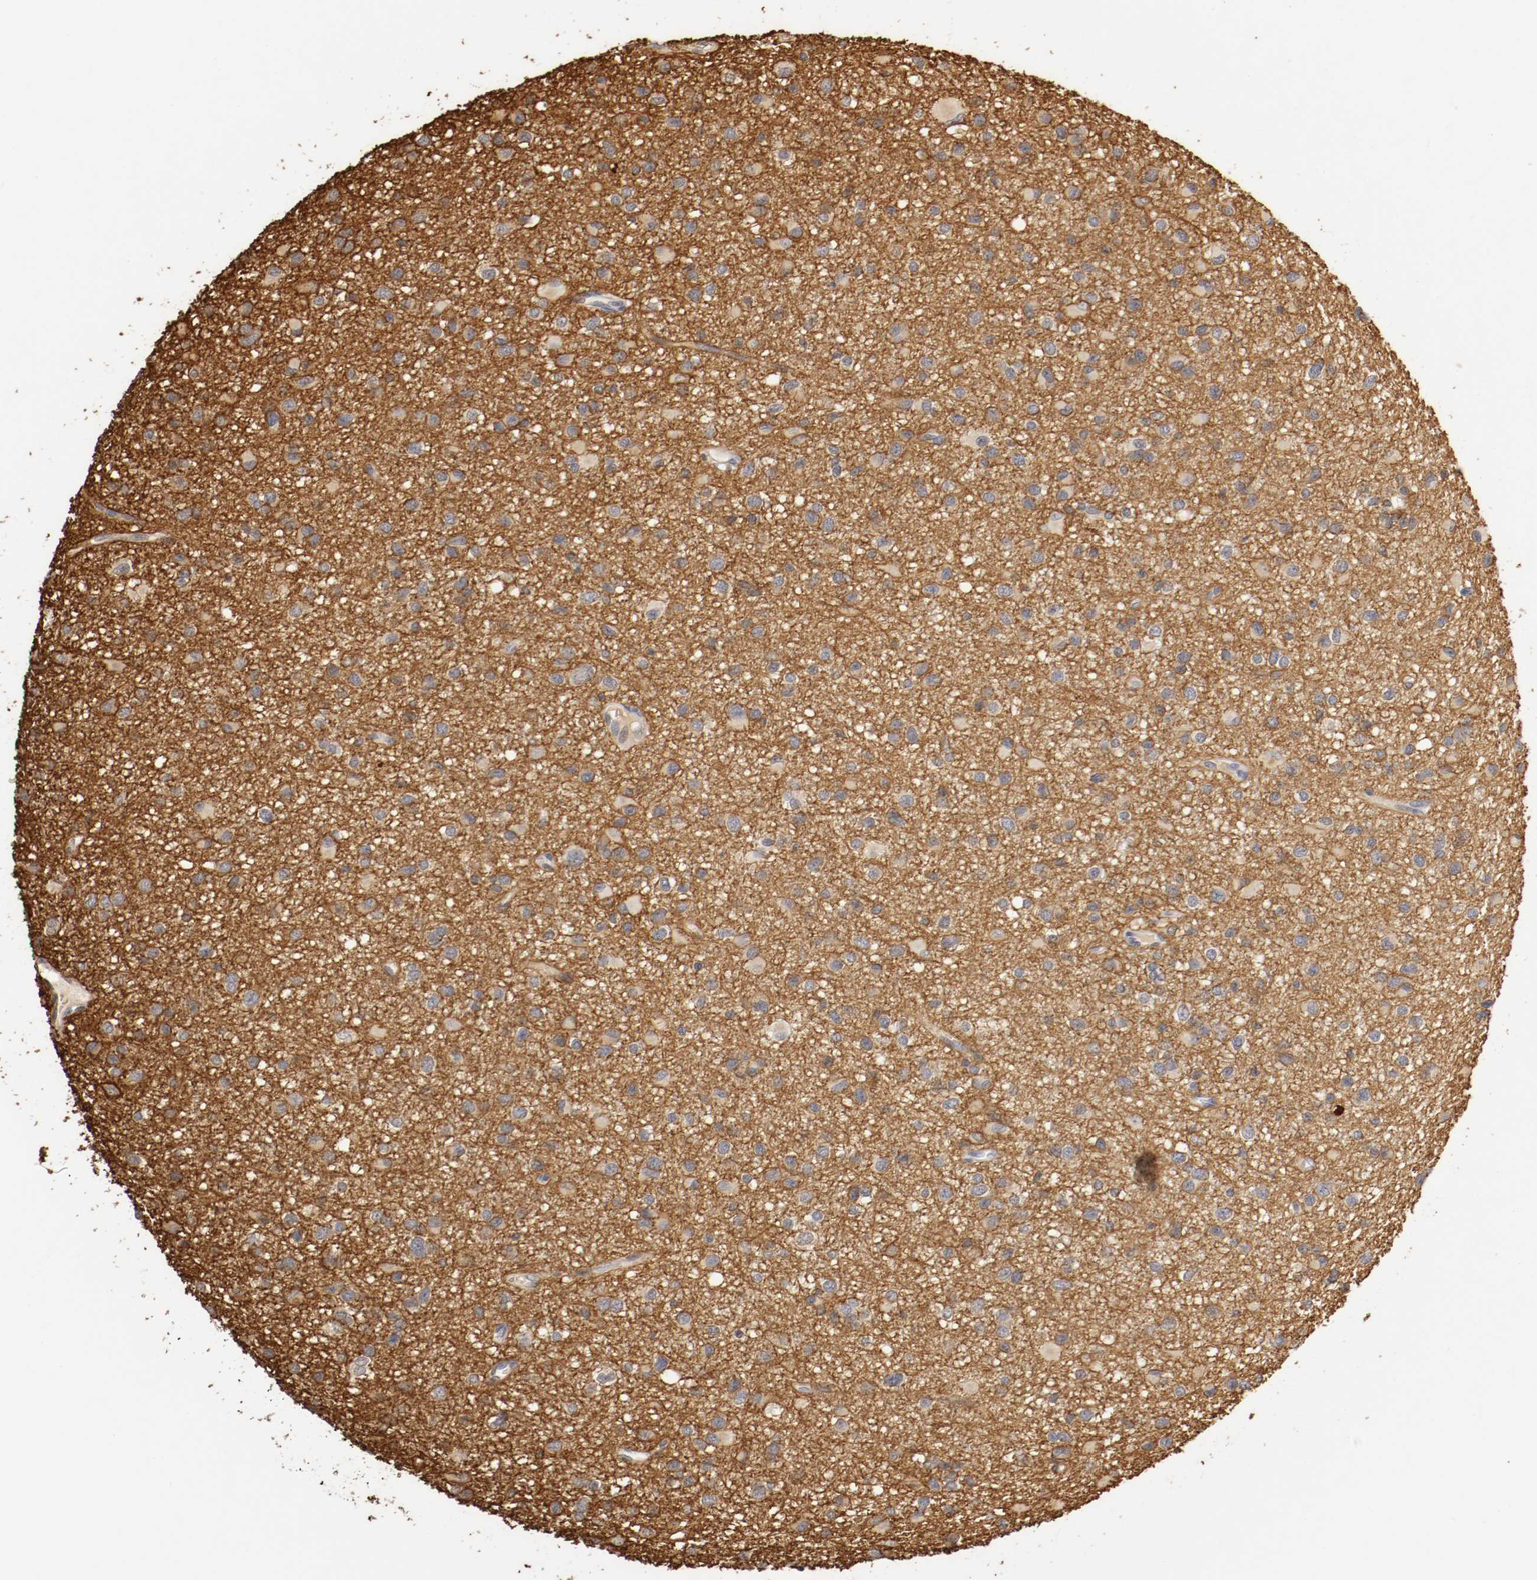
{"staining": {"intensity": "weak", "quantity": "25%-75%", "location": "cytoplasmic/membranous"}, "tissue": "glioma", "cell_type": "Tumor cells", "image_type": "cancer", "snomed": [{"axis": "morphology", "description": "Glioma, malignant, Low grade"}, {"axis": "topography", "description": "Brain"}], "caption": "Immunohistochemistry (IHC) staining of glioma, which shows low levels of weak cytoplasmic/membranous staining in approximately 25%-75% of tumor cells indicating weak cytoplasmic/membranous protein positivity. The staining was performed using DAB (3,3'-diaminobenzidine) (brown) for protein detection and nuclei were counterstained in hematoxylin (blue).", "gene": "TNFRSF1B", "patient": {"sex": "male", "age": 42}}